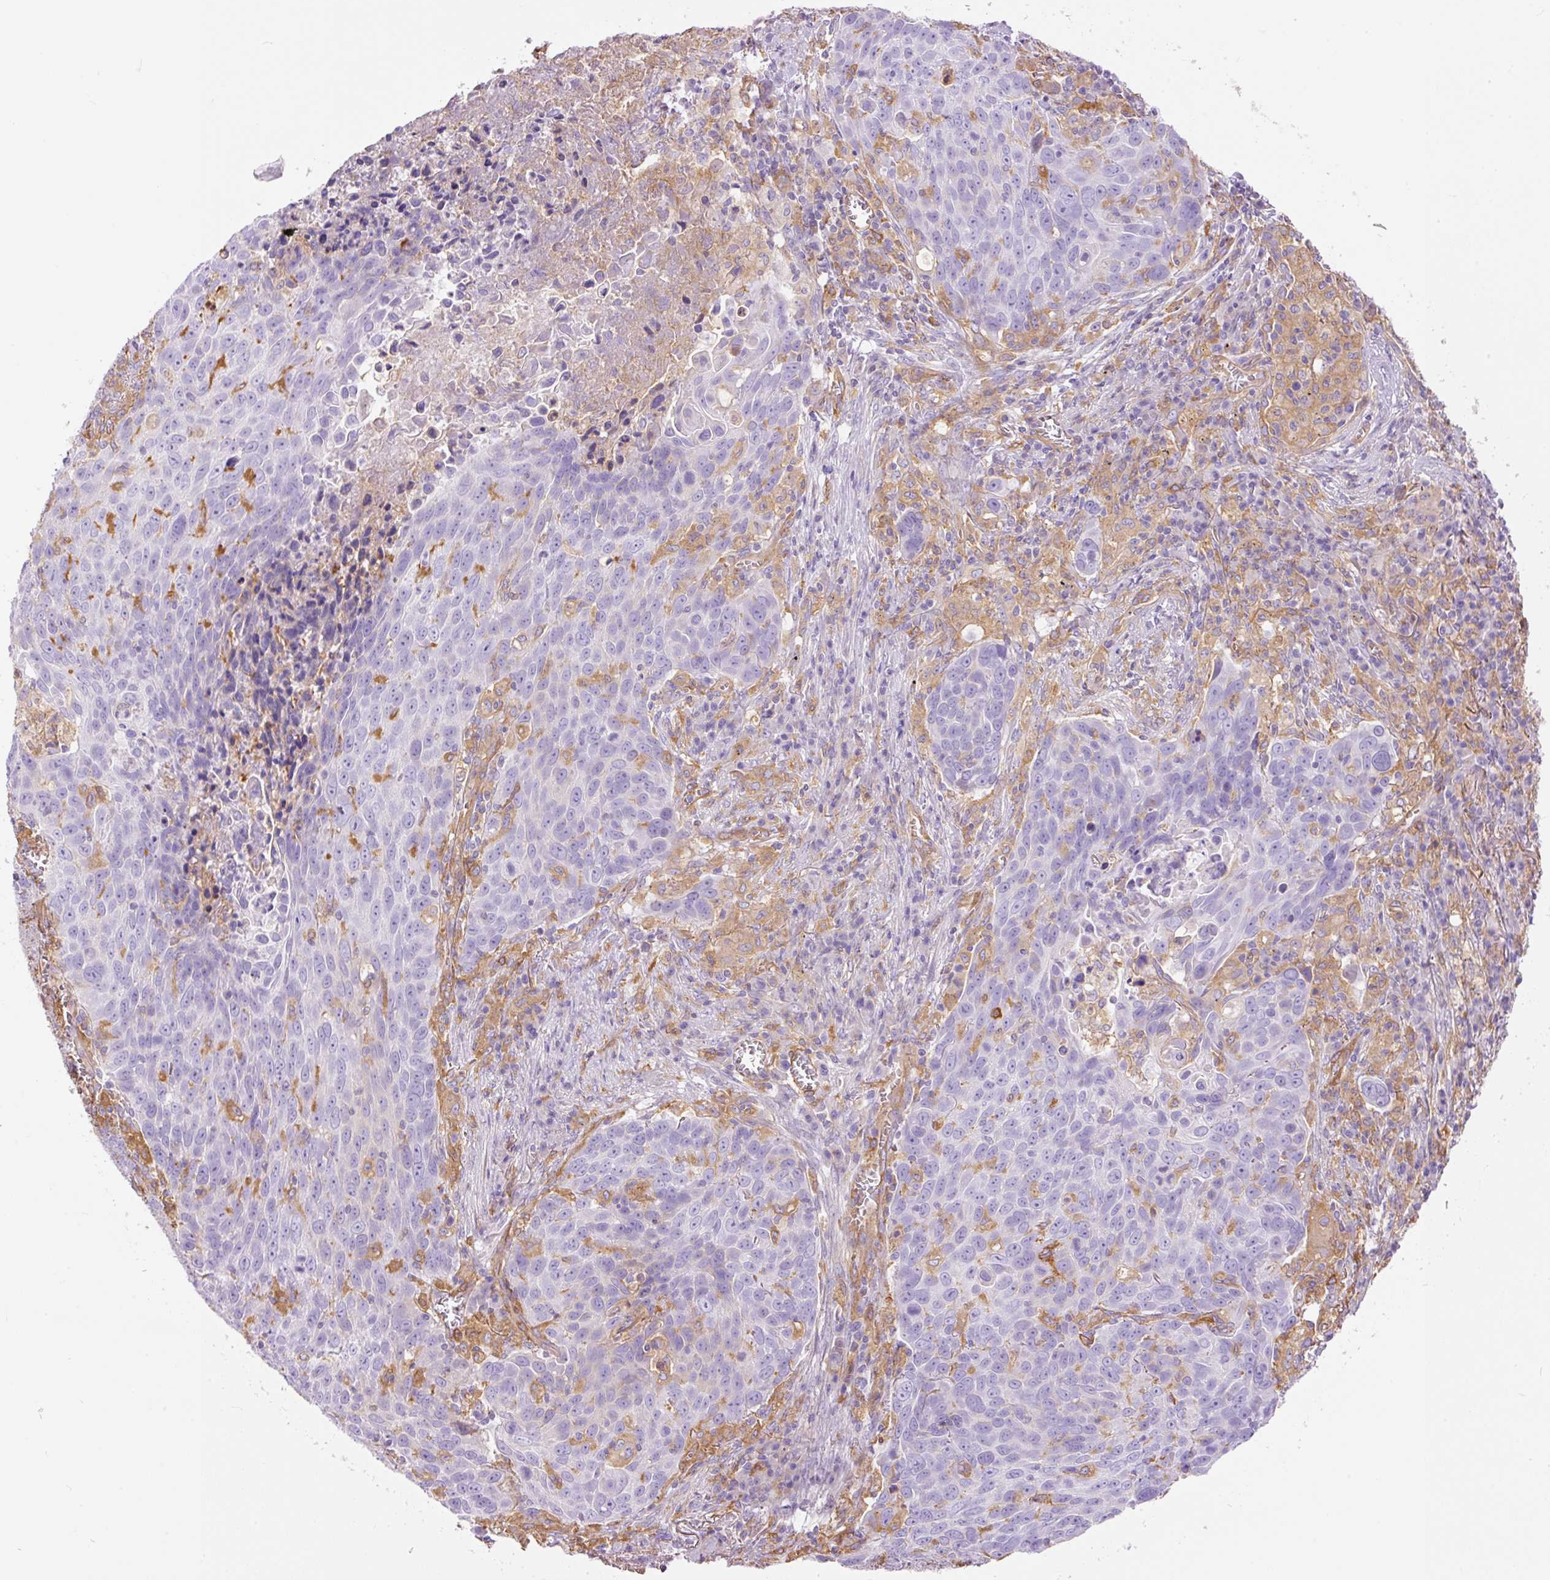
{"staining": {"intensity": "negative", "quantity": "none", "location": "none"}, "tissue": "lung cancer", "cell_type": "Tumor cells", "image_type": "cancer", "snomed": [{"axis": "morphology", "description": "Squamous cell carcinoma, NOS"}, {"axis": "topography", "description": "Lung"}], "caption": "This image is of lung cancer stained with IHC to label a protein in brown with the nuclei are counter-stained blue. There is no expression in tumor cells.", "gene": "IL10RB", "patient": {"sex": "male", "age": 78}}